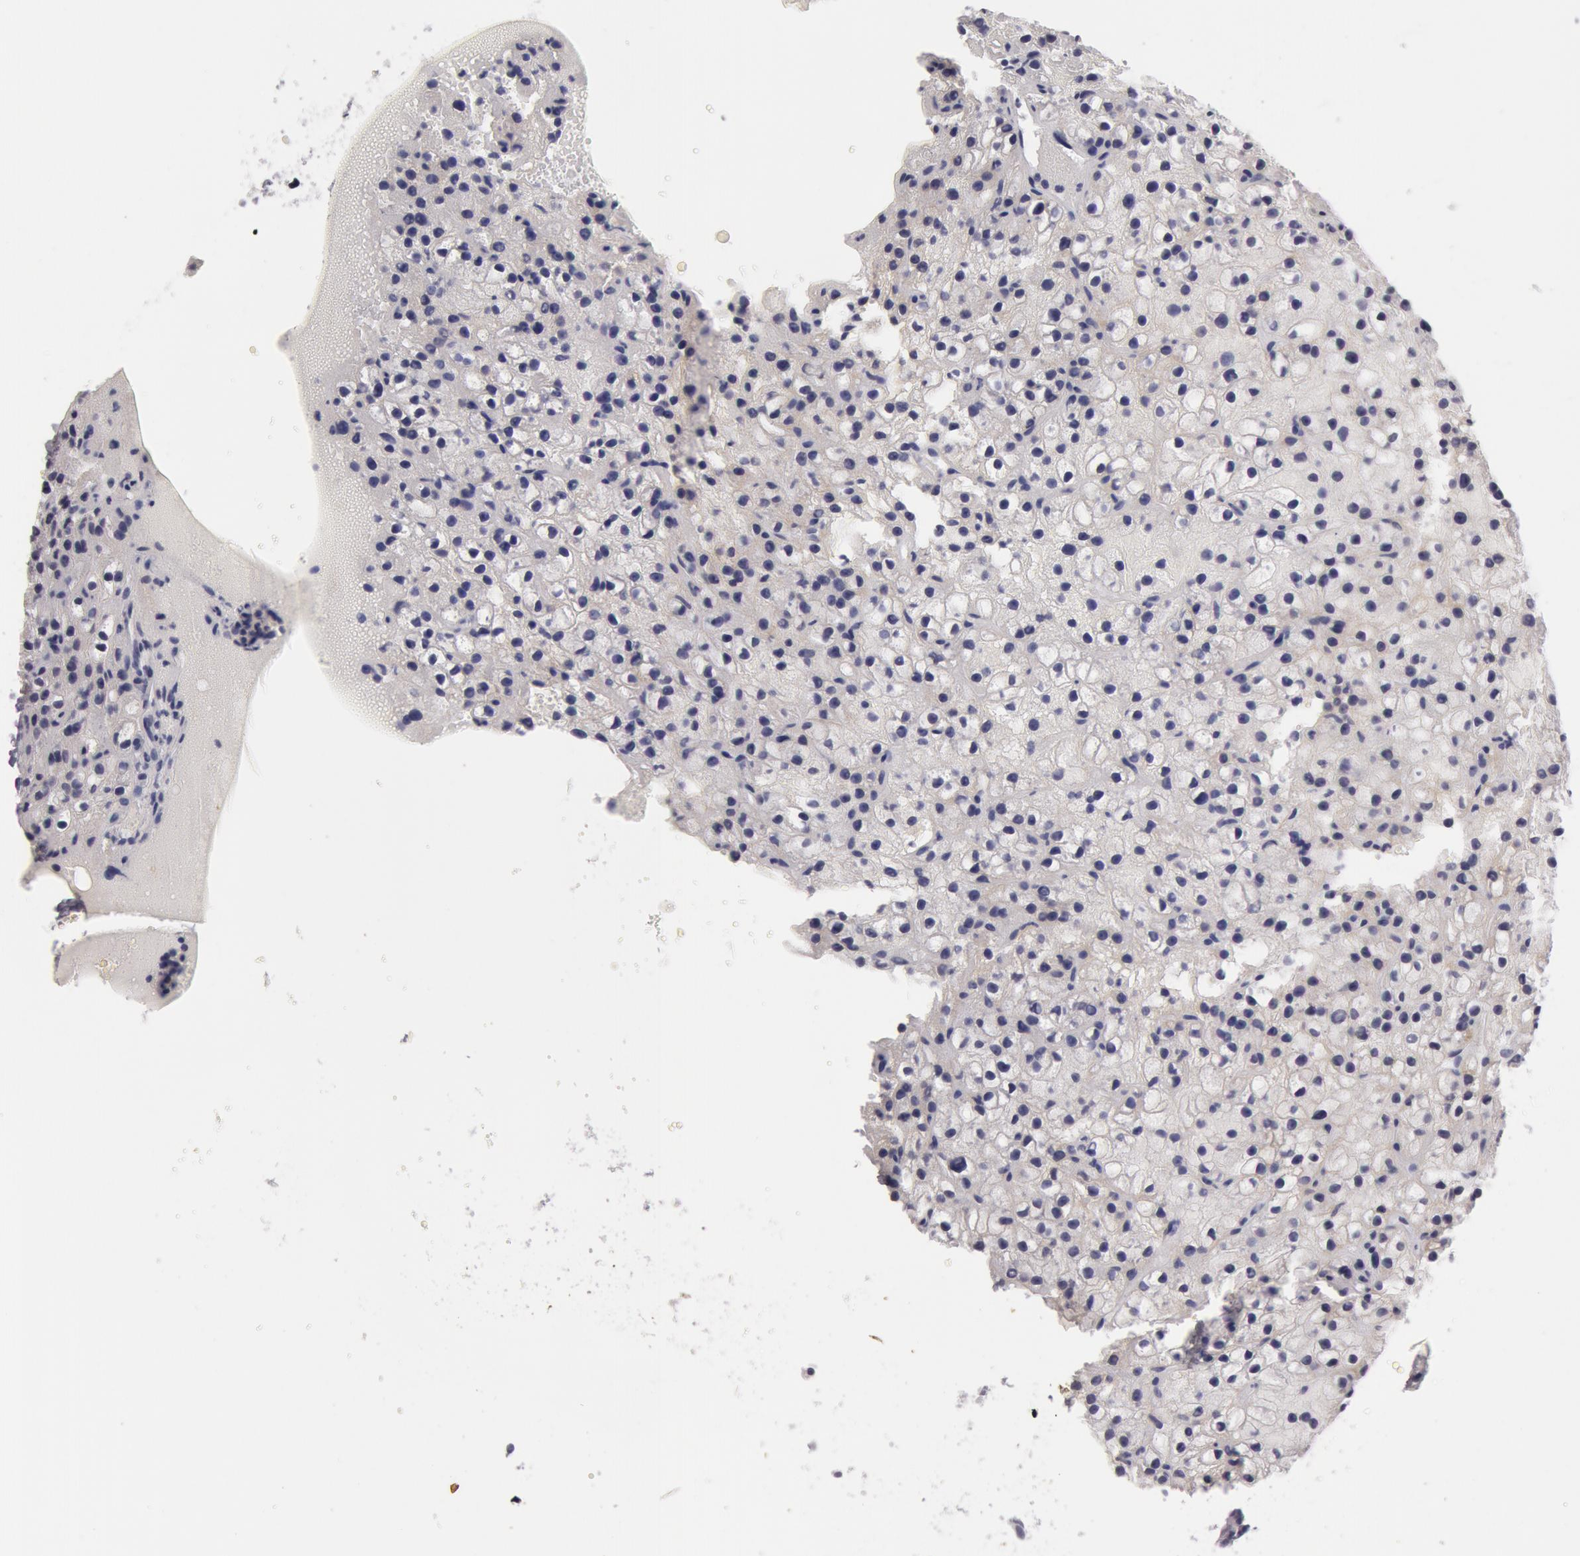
{"staining": {"intensity": "weak", "quantity": "<25%", "location": "cytoplasmic/membranous"}, "tissue": "parathyroid gland", "cell_type": "Glandular cells", "image_type": "normal", "snomed": [{"axis": "morphology", "description": "Normal tissue, NOS"}, {"axis": "topography", "description": "Parathyroid gland"}], "caption": "Parathyroid gland stained for a protein using IHC demonstrates no expression glandular cells.", "gene": "NLGN4X", "patient": {"sex": "female", "age": 71}}